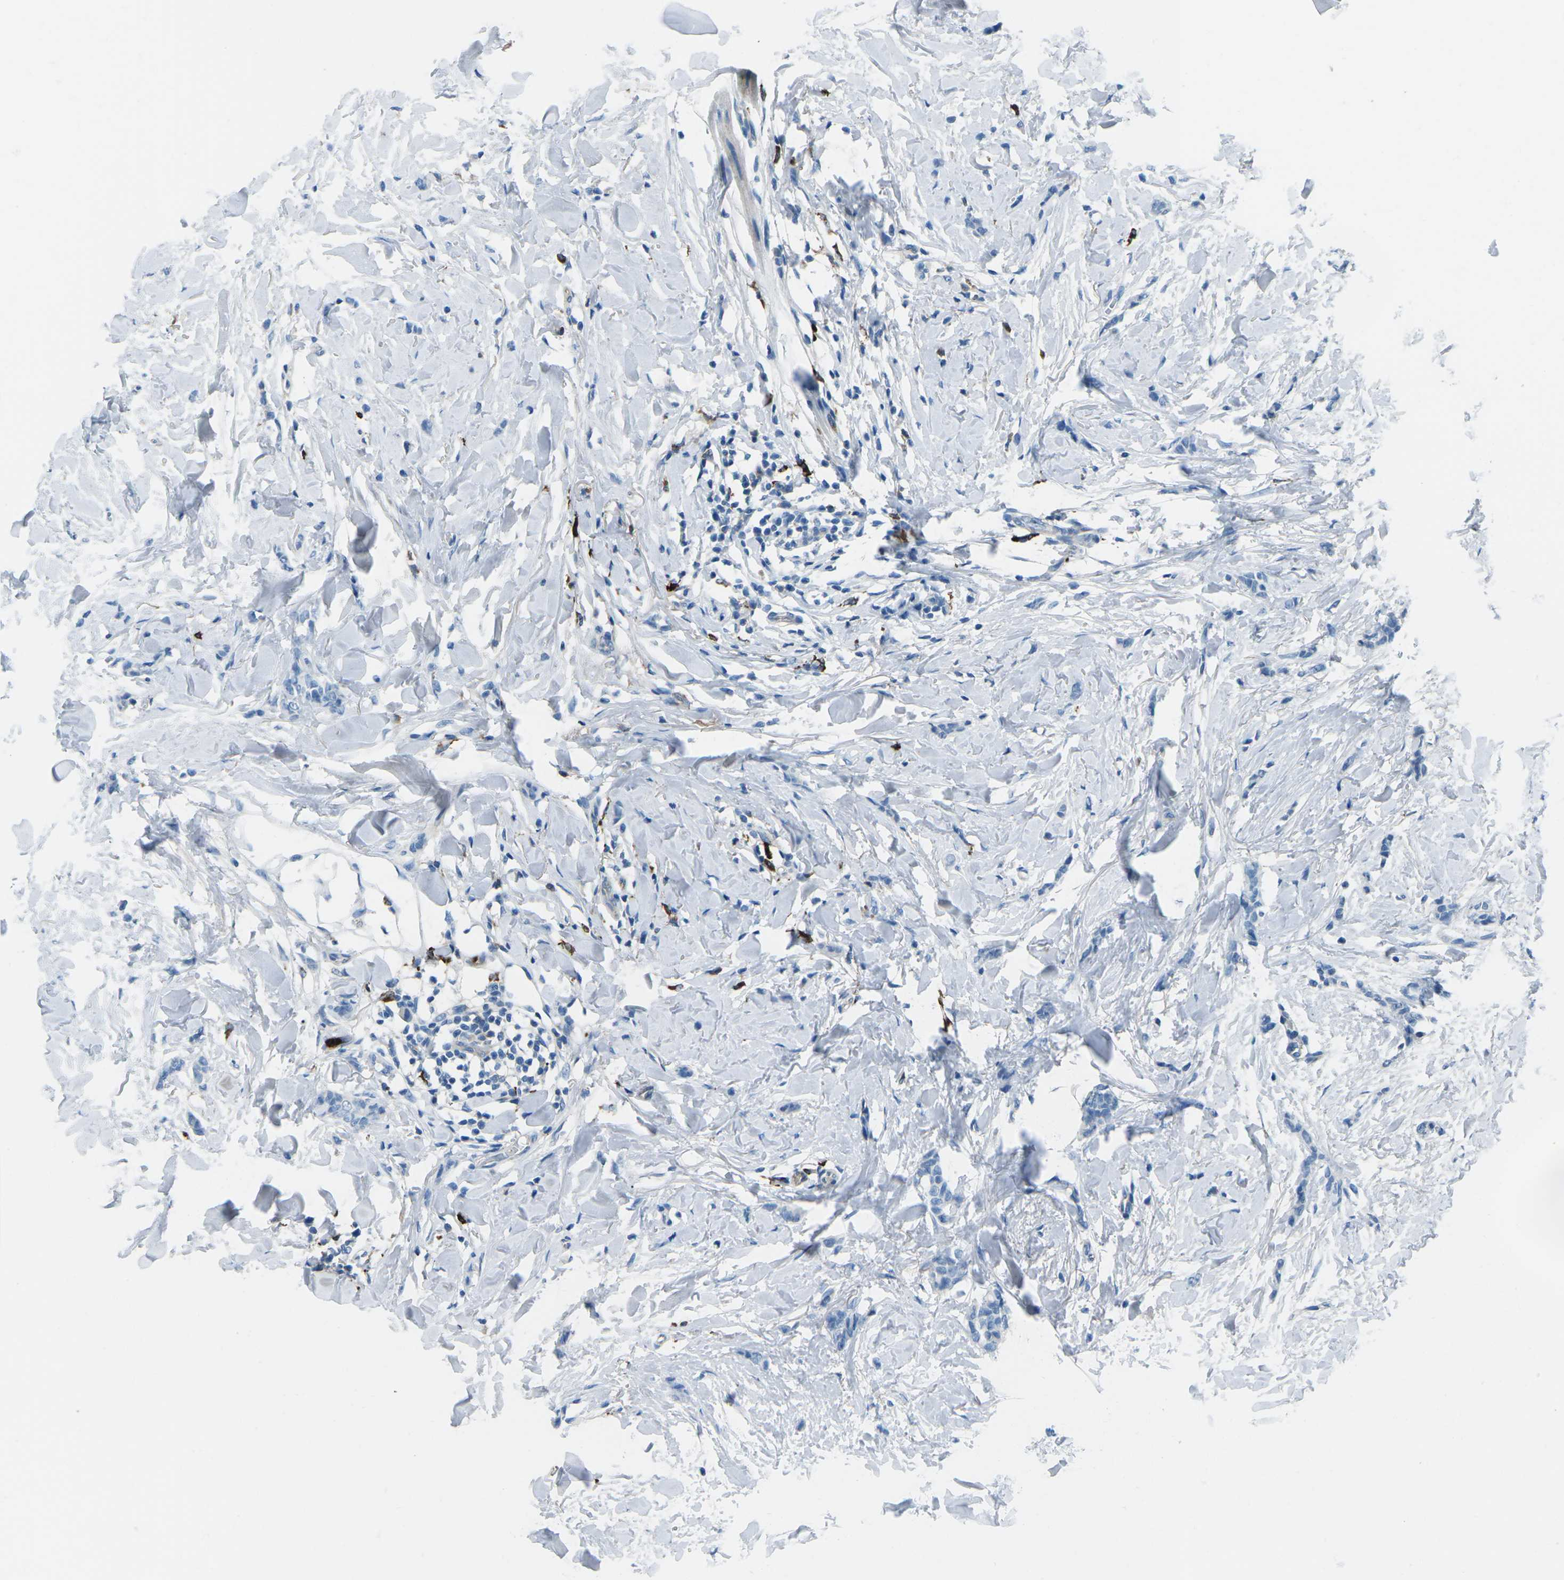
{"staining": {"intensity": "negative", "quantity": "none", "location": "none"}, "tissue": "breast cancer", "cell_type": "Tumor cells", "image_type": "cancer", "snomed": [{"axis": "morphology", "description": "Lobular carcinoma"}, {"axis": "topography", "description": "Skin"}, {"axis": "topography", "description": "Breast"}], "caption": "Lobular carcinoma (breast) was stained to show a protein in brown. There is no significant staining in tumor cells.", "gene": "FCN1", "patient": {"sex": "female", "age": 46}}